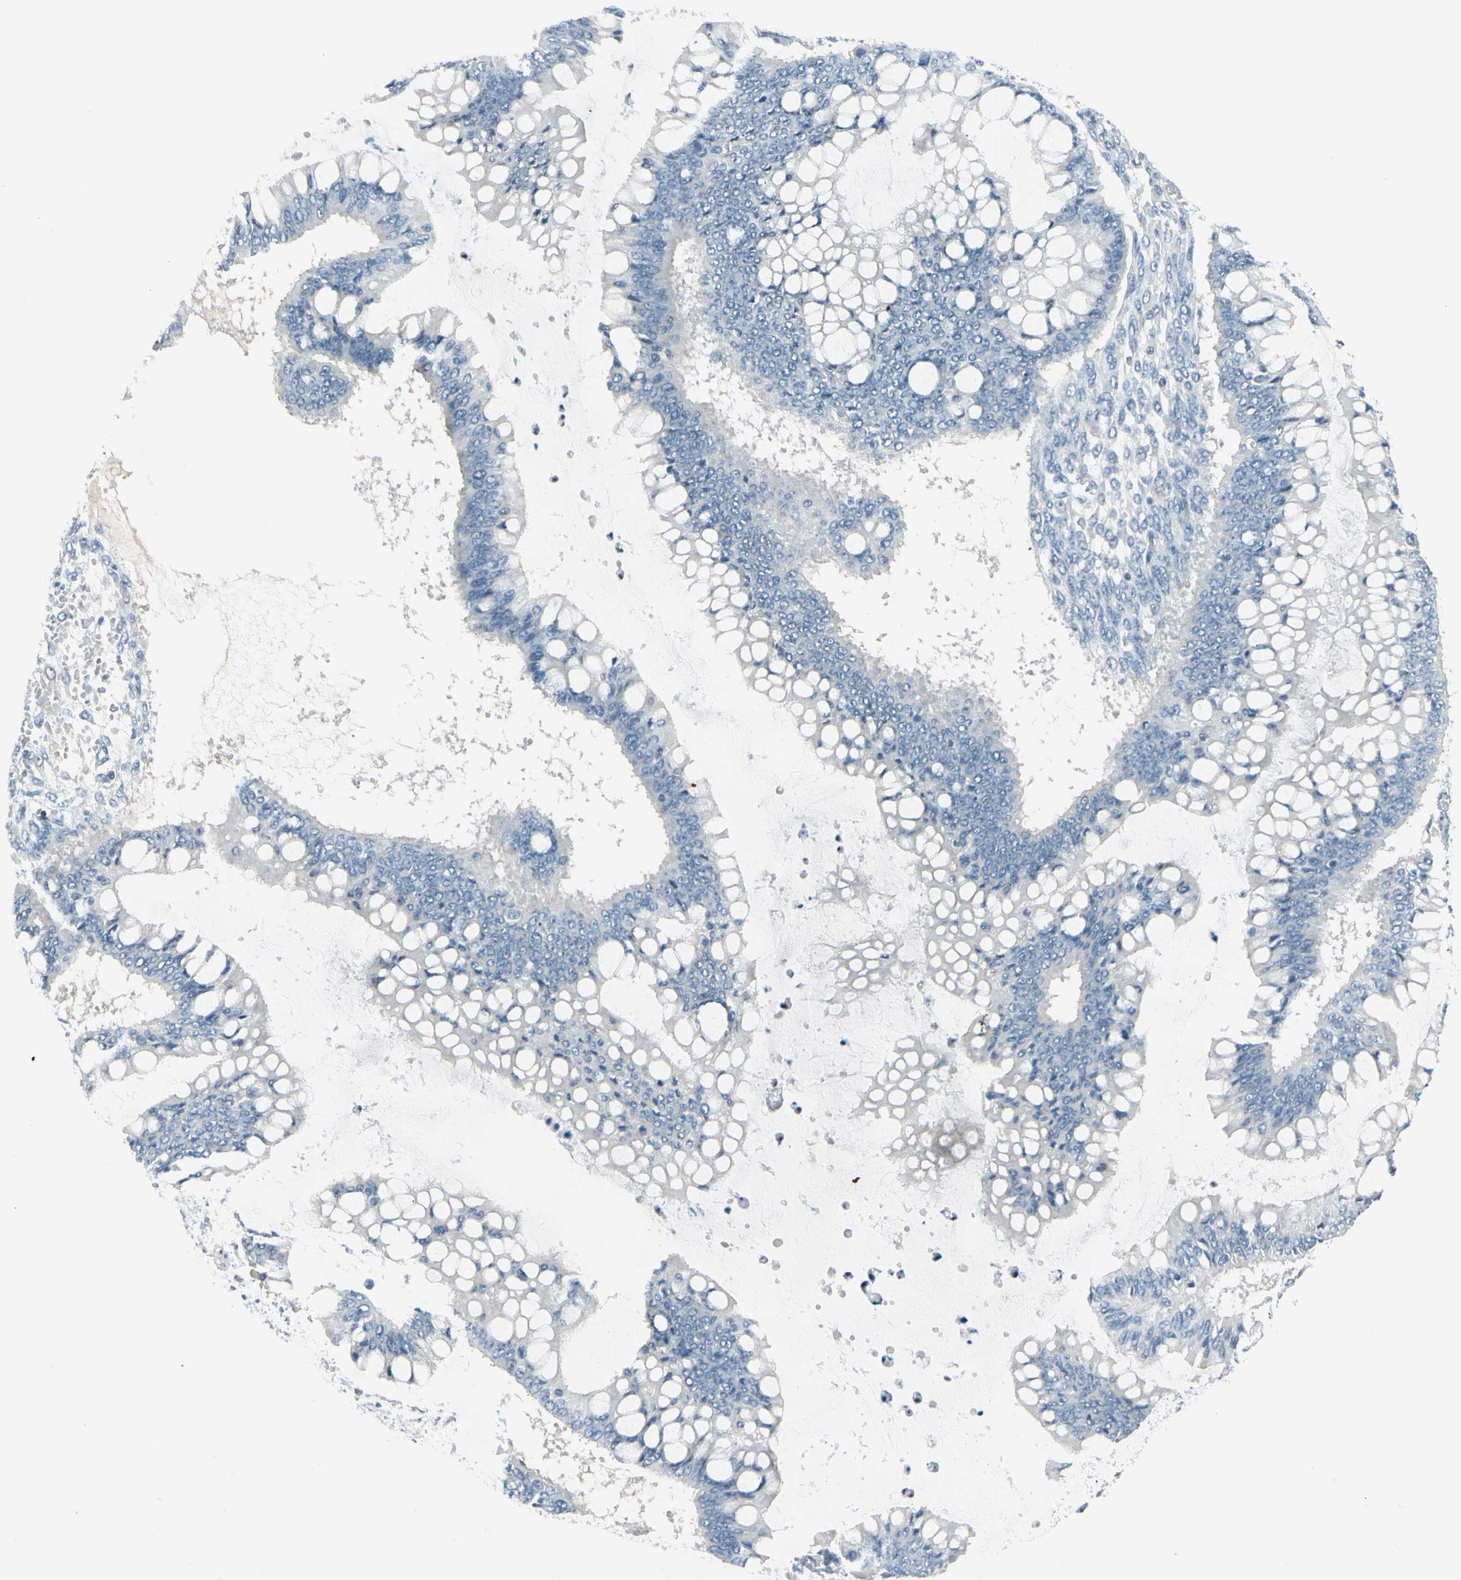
{"staining": {"intensity": "negative", "quantity": "none", "location": "none"}, "tissue": "ovarian cancer", "cell_type": "Tumor cells", "image_type": "cancer", "snomed": [{"axis": "morphology", "description": "Cystadenocarcinoma, mucinous, NOS"}, {"axis": "topography", "description": "Ovary"}], "caption": "This is an immunohistochemistry (IHC) micrograph of mucinous cystadenocarcinoma (ovarian). There is no positivity in tumor cells.", "gene": "ZSCAN1", "patient": {"sex": "female", "age": 73}}